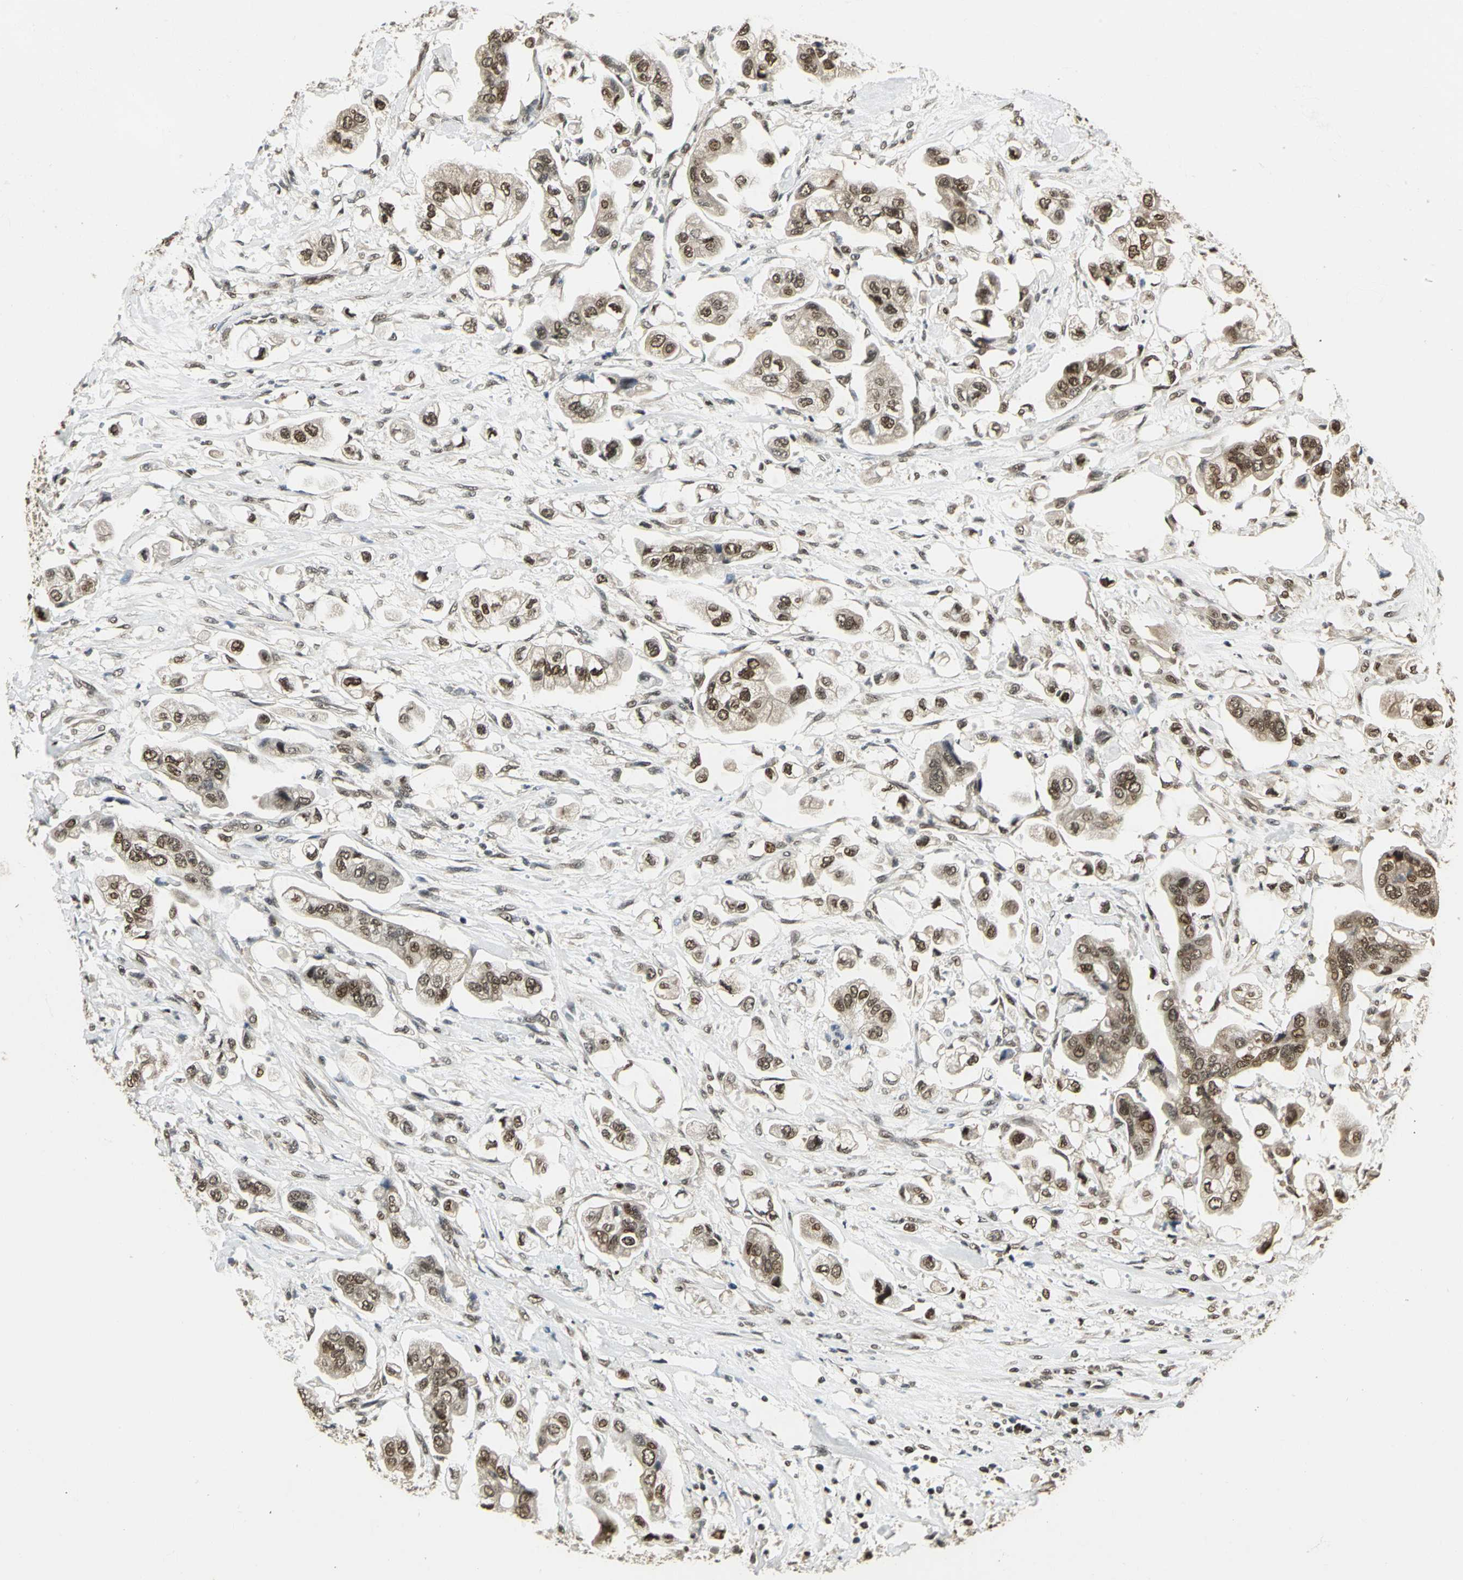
{"staining": {"intensity": "moderate", "quantity": ">75%", "location": "cytoplasmic/membranous,nuclear"}, "tissue": "stomach cancer", "cell_type": "Tumor cells", "image_type": "cancer", "snomed": [{"axis": "morphology", "description": "Adenocarcinoma, NOS"}, {"axis": "topography", "description": "Stomach"}], "caption": "DAB immunohistochemical staining of adenocarcinoma (stomach) shows moderate cytoplasmic/membranous and nuclear protein staining in approximately >75% of tumor cells.", "gene": "PSMC3", "patient": {"sex": "male", "age": 62}}